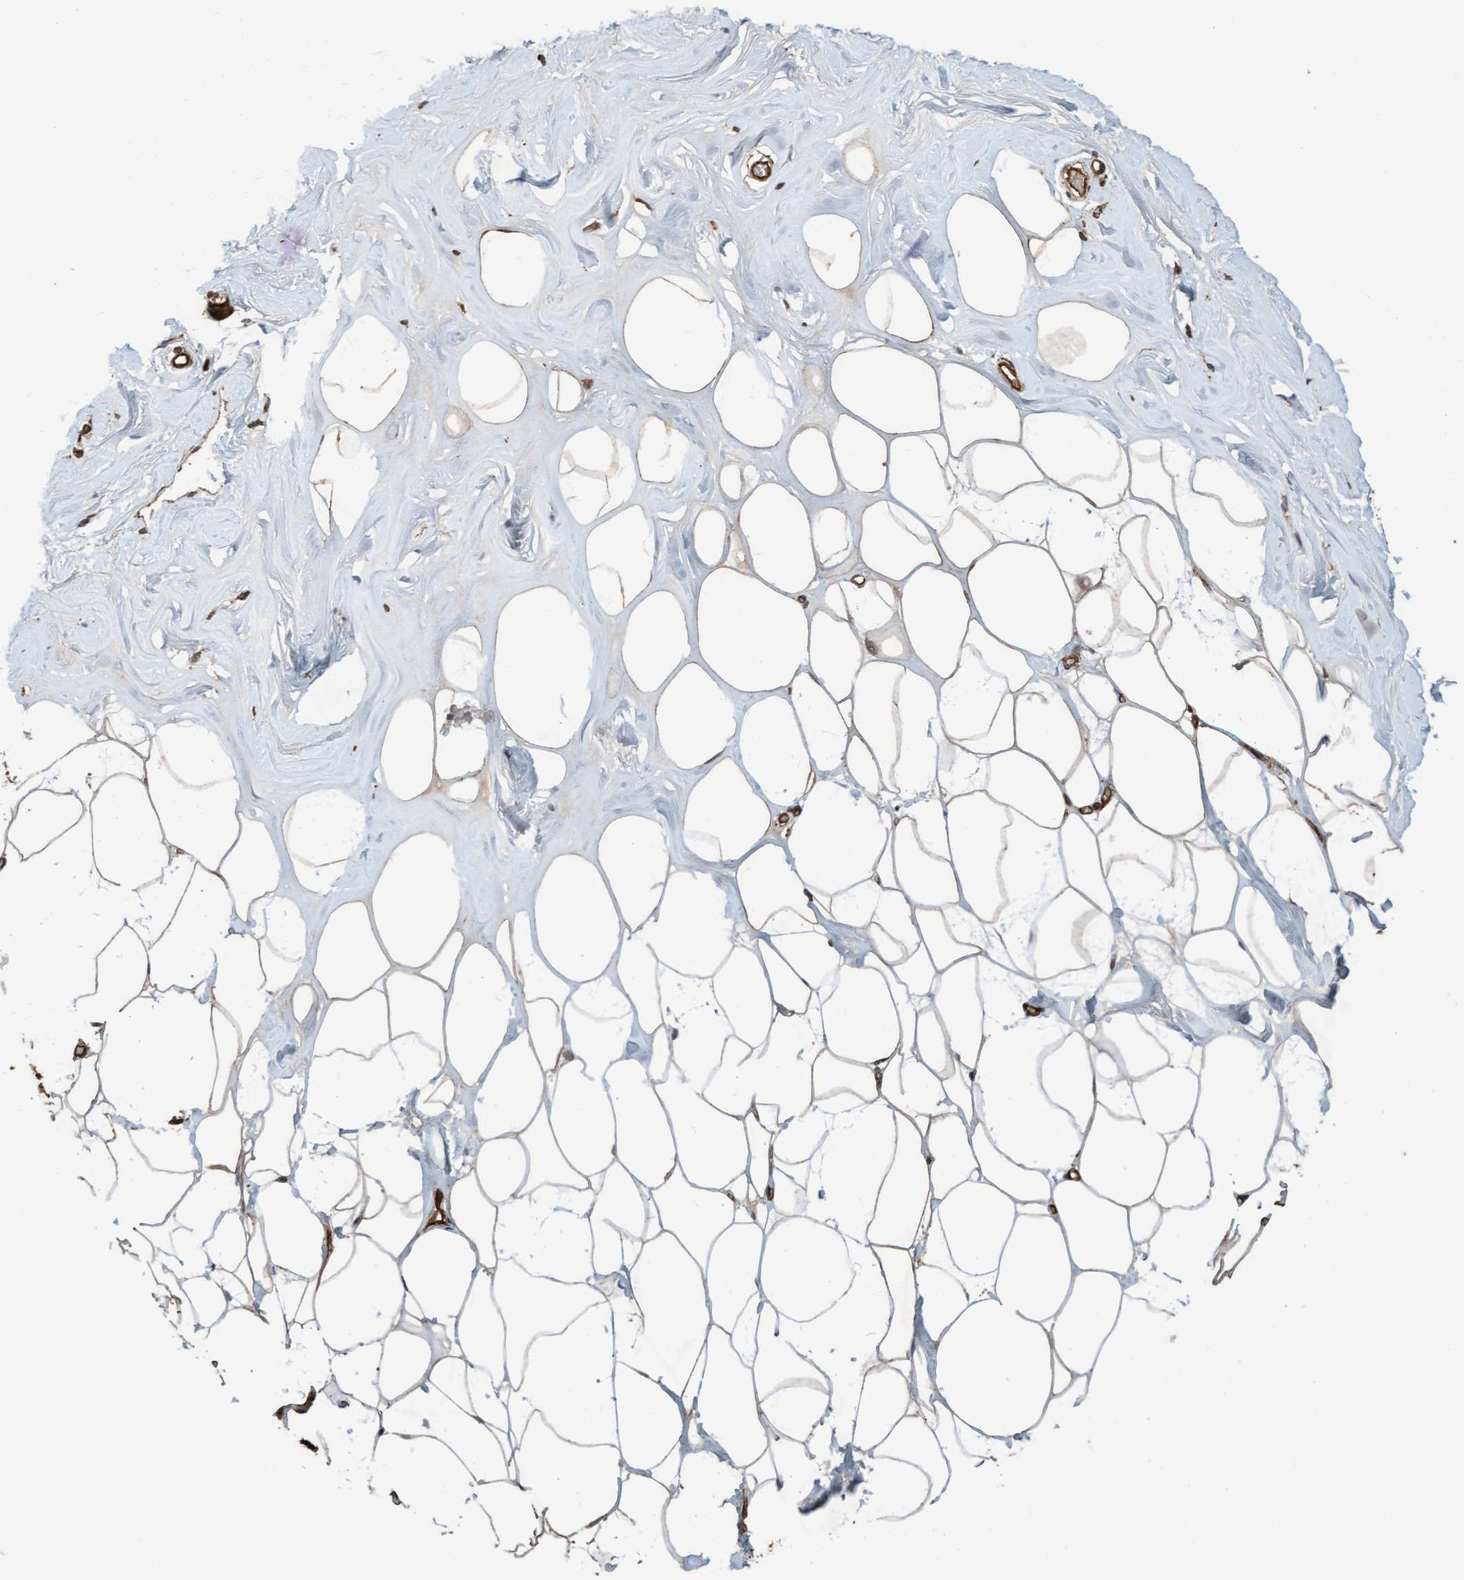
{"staining": {"intensity": "strong", "quantity": ">75%", "location": "cytoplasmic/membranous"}, "tissue": "adipose tissue", "cell_type": "Adipocytes", "image_type": "normal", "snomed": [{"axis": "morphology", "description": "Normal tissue, NOS"}, {"axis": "morphology", "description": "Fibrosis, NOS"}, {"axis": "topography", "description": "Breast"}, {"axis": "topography", "description": "Adipose tissue"}], "caption": "Protein analysis of benign adipose tissue shows strong cytoplasmic/membranous staining in about >75% of adipocytes. (brown staining indicates protein expression, while blue staining denotes nuclei).", "gene": "CDC42EP4", "patient": {"sex": "female", "age": 39}}